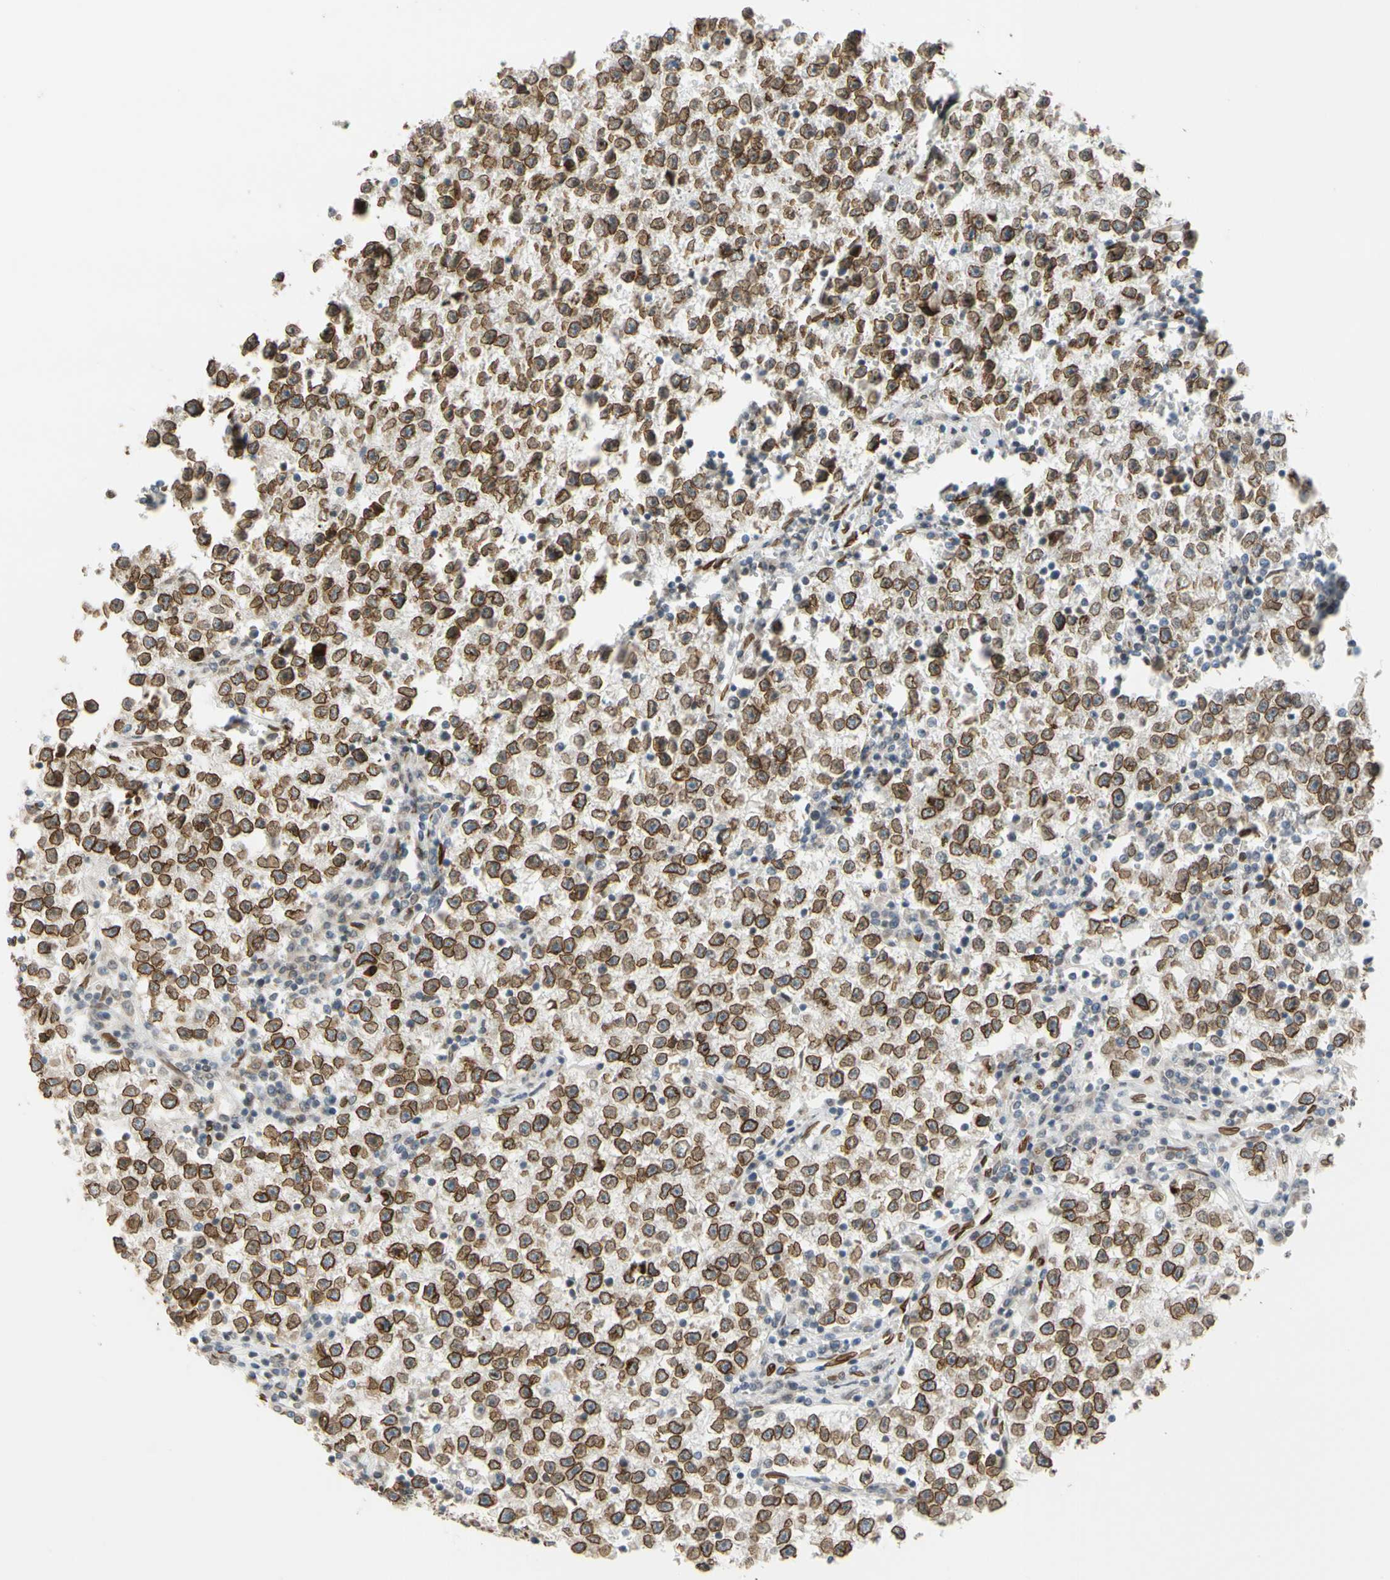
{"staining": {"intensity": "strong", "quantity": ">75%", "location": "cytoplasmic/membranous,nuclear"}, "tissue": "testis cancer", "cell_type": "Tumor cells", "image_type": "cancer", "snomed": [{"axis": "morphology", "description": "Seminoma, NOS"}, {"axis": "topography", "description": "Testis"}], "caption": "Human testis cancer stained with a brown dye shows strong cytoplasmic/membranous and nuclear positive expression in about >75% of tumor cells.", "gene": "SUN1", "patient": {"sex": "male", "age": 22}}